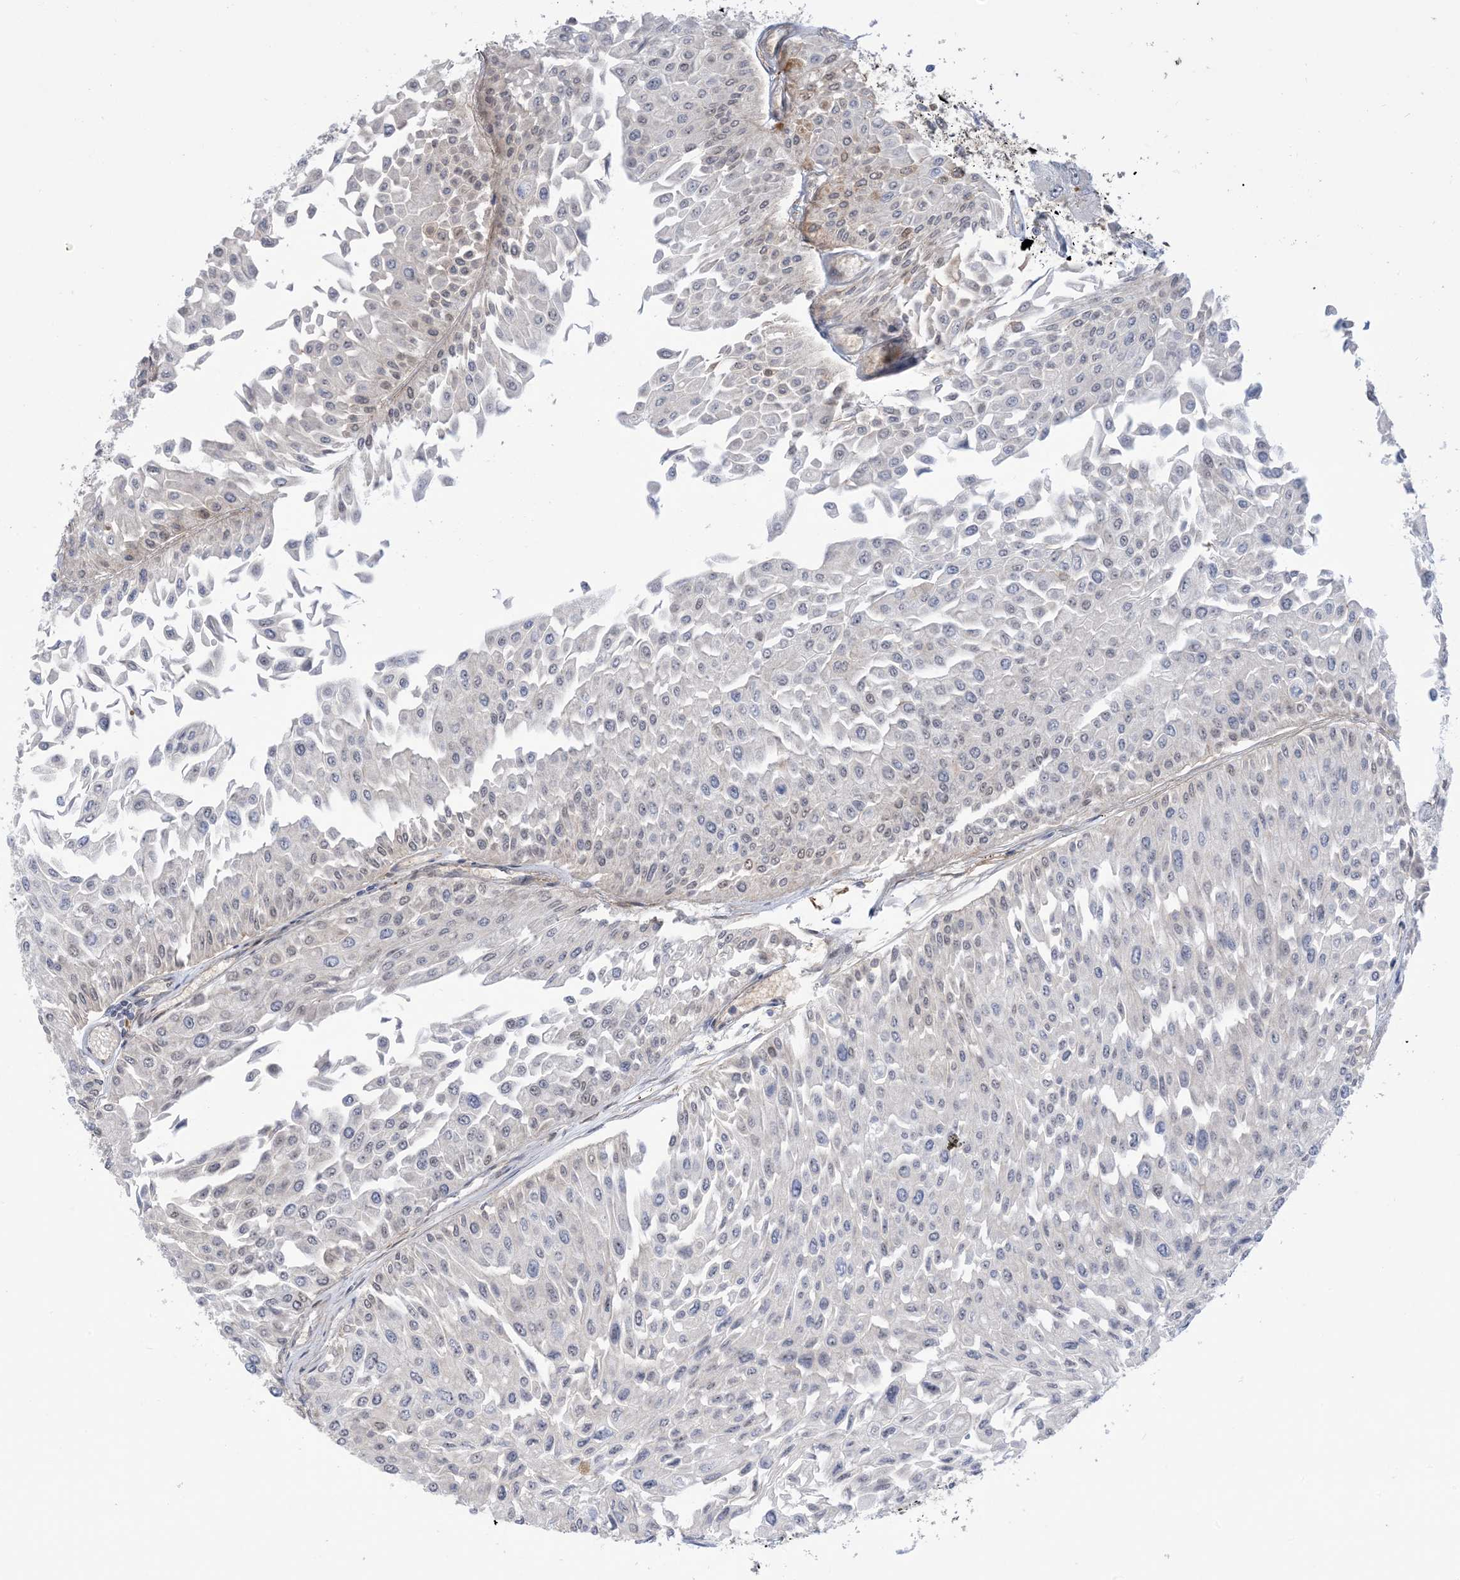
{"staining": {"intensity": "negative", "quantity": "none", "location": "none"}, "tissue": "urothelial cancer", "cell_type": "Tumor cells", "image_type": "cancer", "snomed": [{"axis": "morphology", "description": "Urothelial carcinoma, Low grade"}, {"axis": "topography", "description": "Urinary bladder"}], "caption": "Tumor cells show no significant positivity in urothelial cancer.", "gene": "ZNF8", "patient": {"sex": "male", "age": 67}}